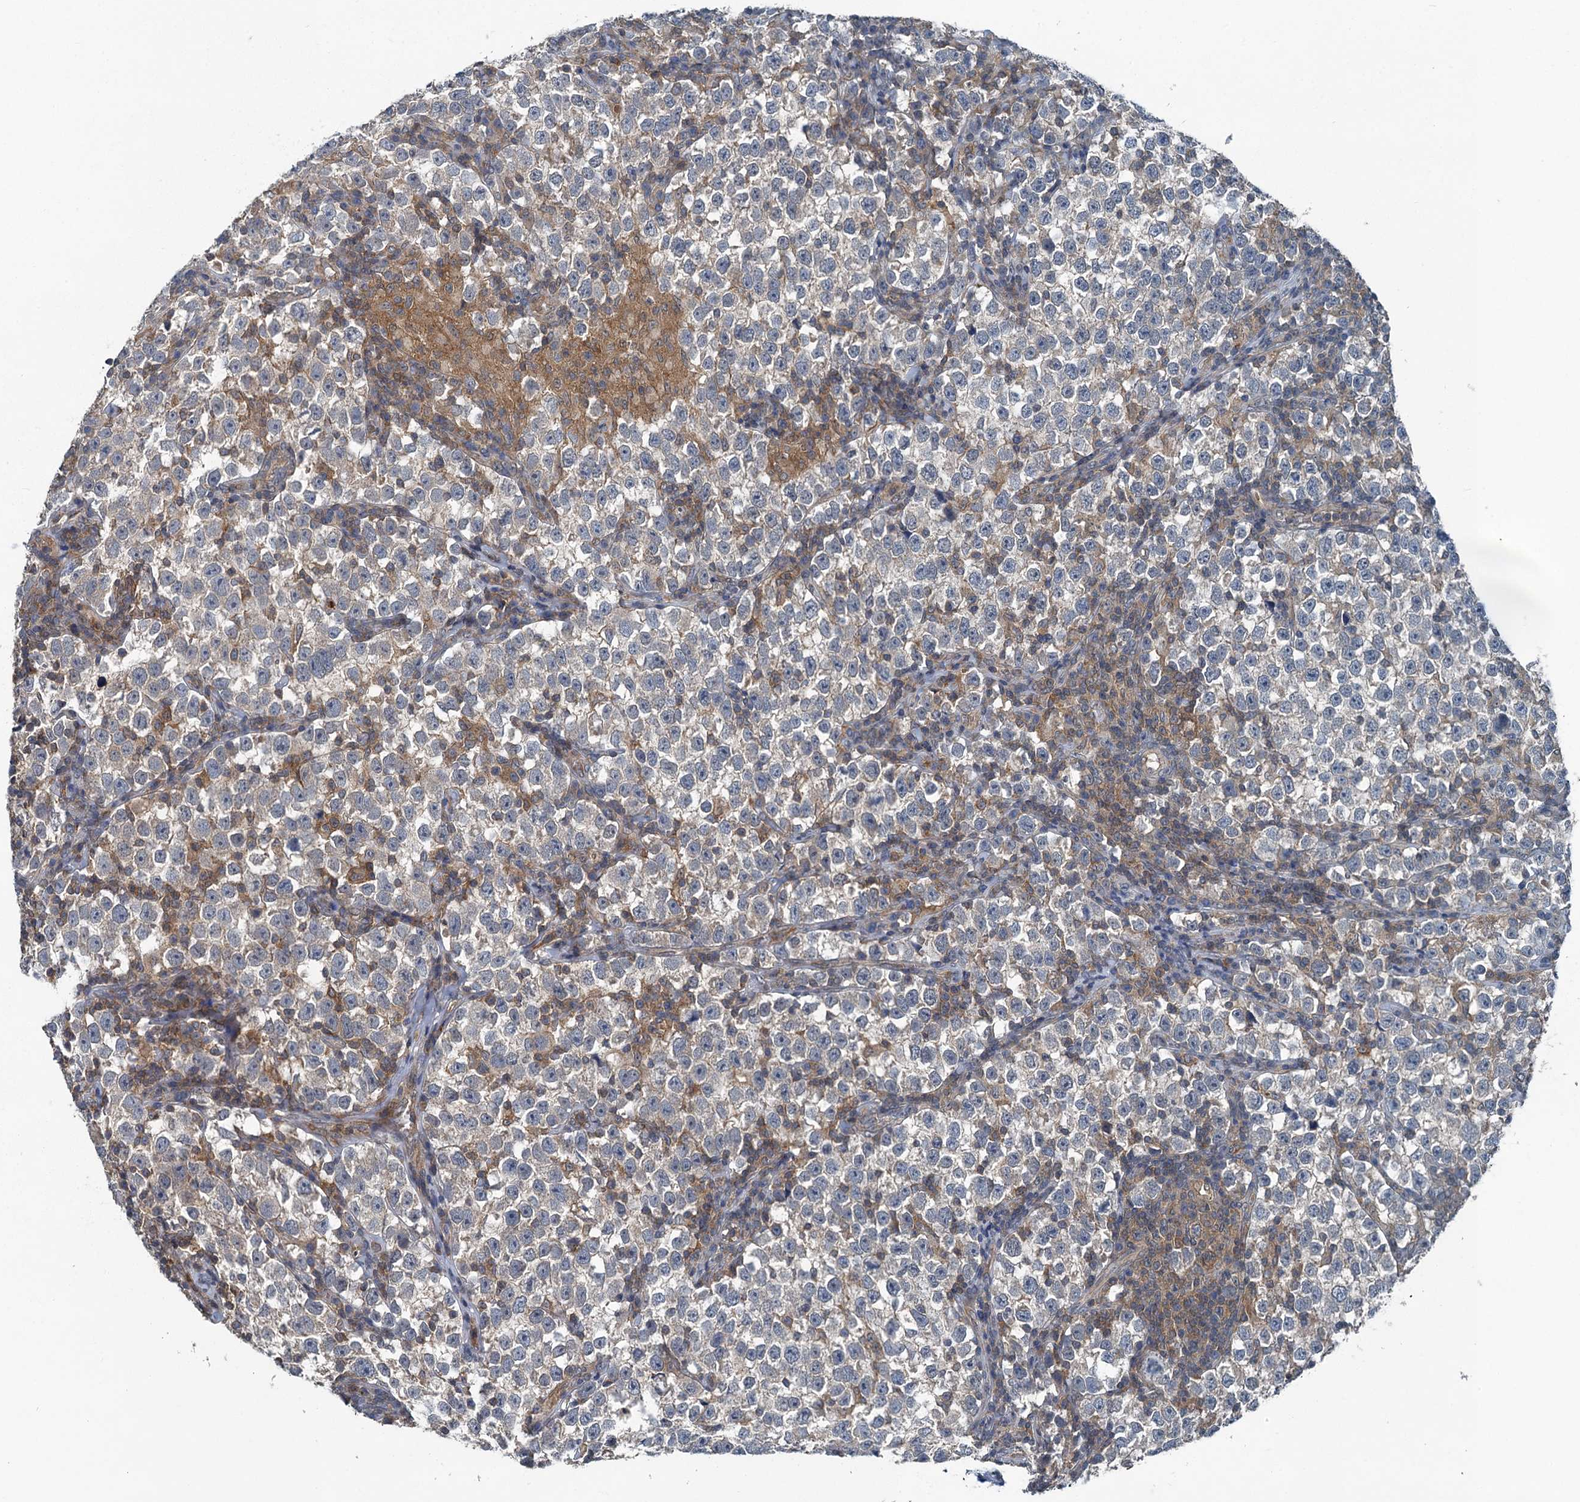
{"staining": {"intensity": "negative", "quantity": "none", "location": "none"}, "tissue": "testis cancer", "cell_type": "Tumor cells", "image_type": "cancer", "snomed": [{"axis": "morphology", "description": "Normal tissue, NOS"}, {"axis": "morphology", "description": "Seminoma, NOS"}, {"axis": "topography", "description": "Testis"}], "caption": "Tumor cells show no significant staining in testis seminoma. (DAB immunohistochemistry (IHC) visualized using brightfield microscopy, high magnification).", "gene": "GCLM", "patient": {"sex": "male", "age": 43}}